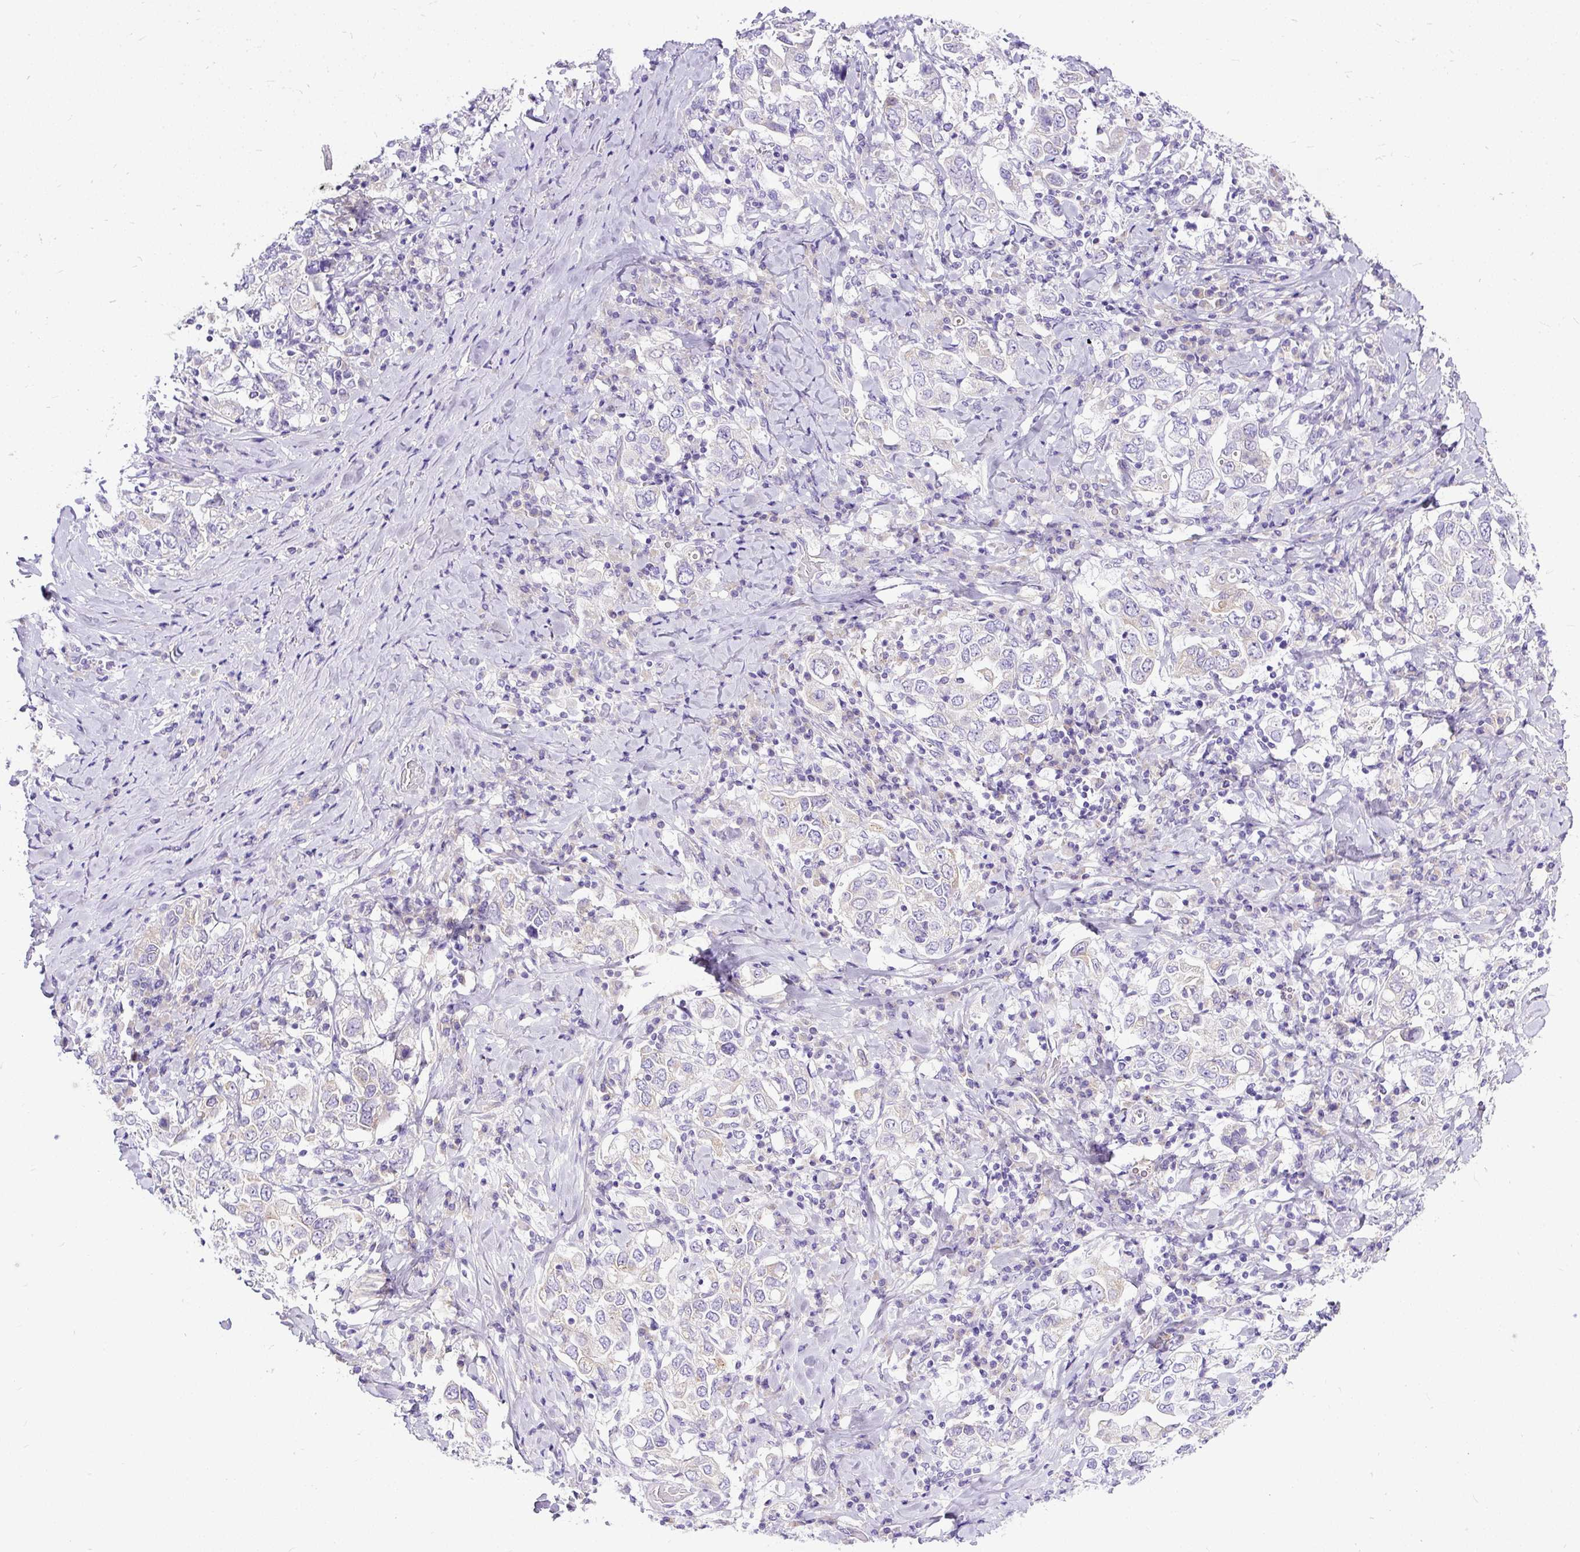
{"staining": {"intensity": "weak", "quantity": "<25%", "location": "cytoplasmic/membranous"}, "tissue": "stomach cancer", "cell_type": "Tumor cells", "image_type": "cancer", "snomed": [{"axis": "morphology", "description": "Adenocarcinoma, NOS"}, {"axis": "topography", "description": "Stomach, upper"}], "caption": "The IHC photomicrograph has no significant staining in tumor cells of adenocarcinoma (stomach) tissue. (DAB (3,3'-diaminobenzidine) immunohistochemistry with hematoxylin counter stain).", "gene": "AMFR", "patient": {"sex": "male", "age": 62}}